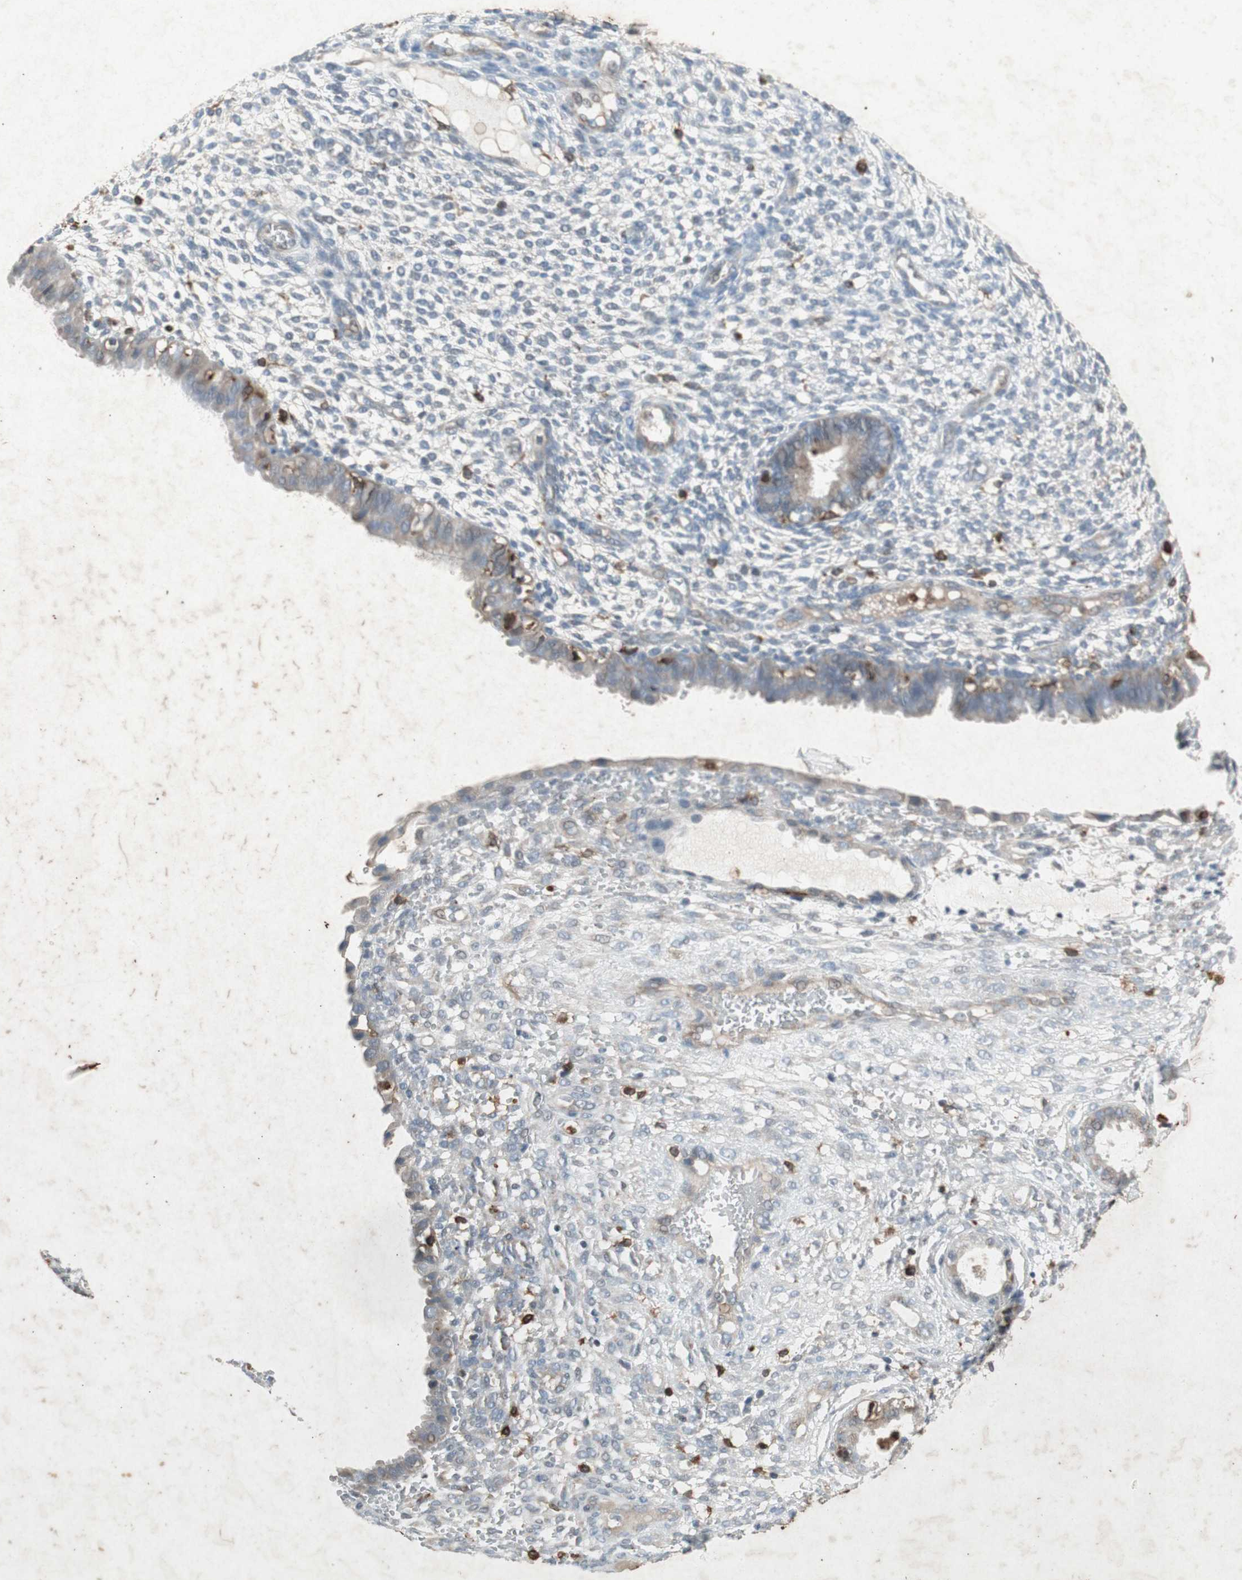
{"staining": {"intensity": "moderate", "quantity": "<25%", "location": "cytoplasmic/membranous,nuclear"}, "tissue": "endometrium", "cell_type": "Cells in endometrial stroma", "image_type": "normal", "snomed": [{"axis": "morphology", "description": "Normal tissue, NOS"}, {"axis": "topography", "description": "Endometrium"}], "caption": "Immunohistochemistry (IHC) photomicrograph of unremarkable human endometrium stained for a protein (brown), which reveals low levels of moderate cytoplasmic/membranous,nuclear positivity in about <25% of cells in endometrial stroma.", "gene": "TYROBP", "patient": {"sex": "female", "age": 61}}